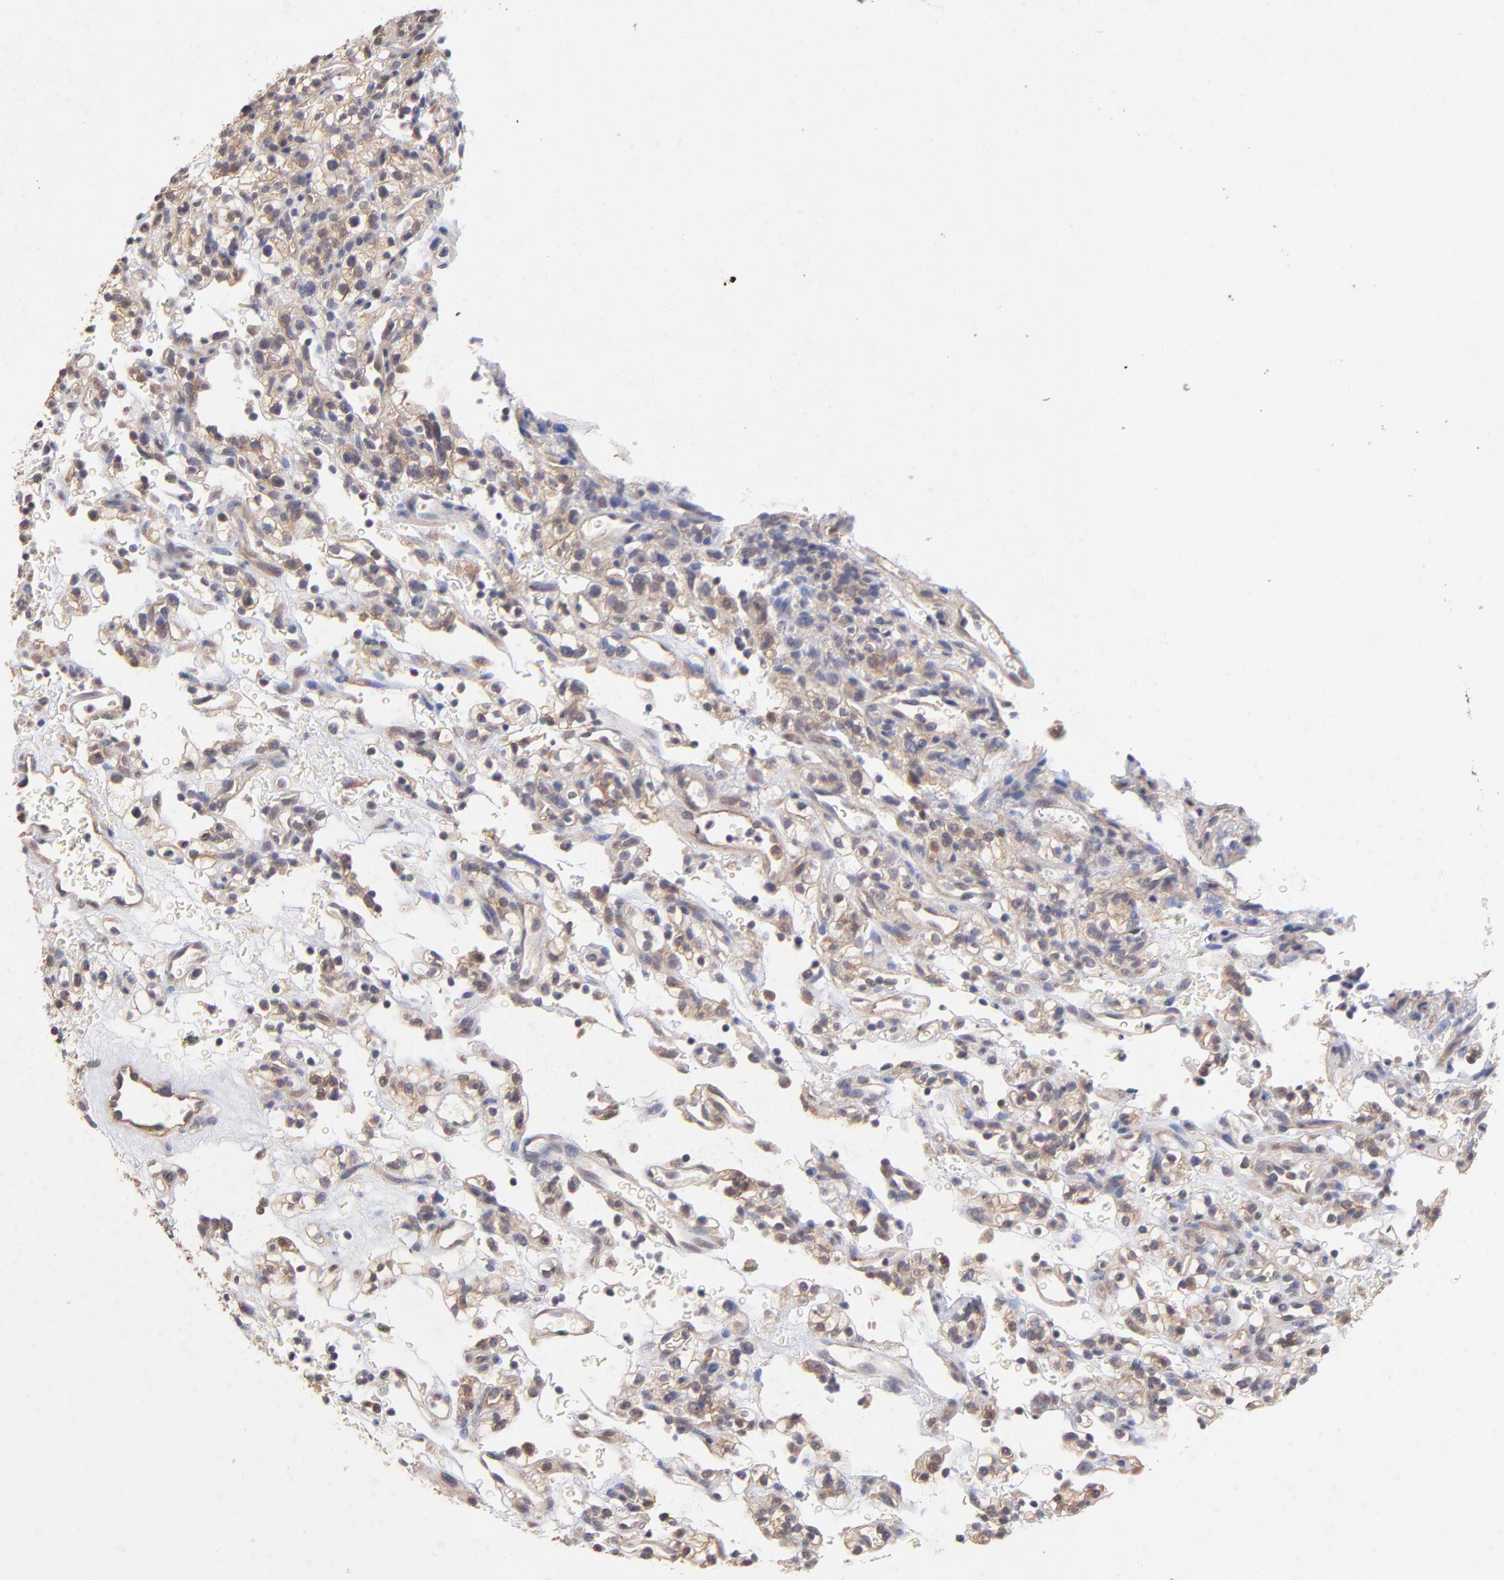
{"staining": {"intensity": "moderate", "quantity": "25%-75%", "location": "cytoplasmic/membranous"}, "tissue": "renal cancer", "cell_type": "Tumor cells", "image_type": "cancer", "snomed": [{"axis": "morphology", "description": "Normal tissue, NOS"}, {"axis": "morphology", "description": "Adenocarcinoma, NOS"}, {"axis": "topography", "description": "Kidney"}], "caption": "Immunohistochemical staining of human renal cancer (adenocarcinoma) shows medium levels of moderate cytoplasmic/membranous expression in approximately 25%-75% of tumor cells.", "gene": "STAP2", "patient": {"sex": "female", "age": 72}}